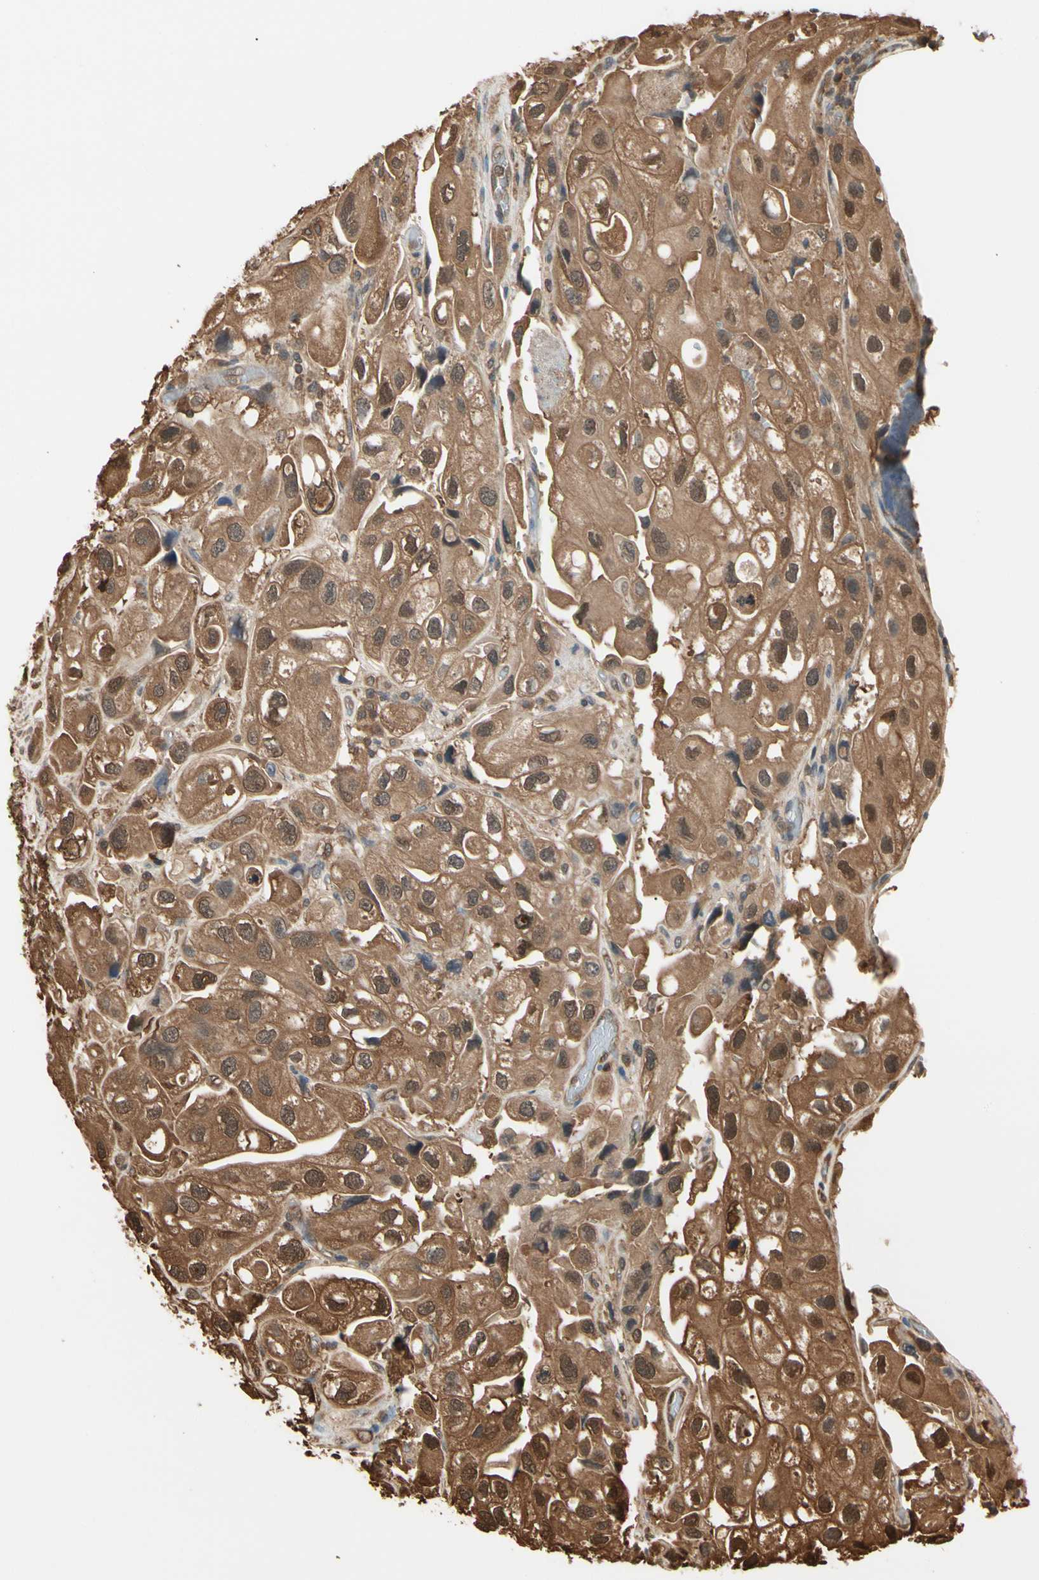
{"staining": {"intensity": "moderate", "quantity": ">75%", "location": "cytoplasmic/membranous,nuclear"}, "tissue": "urothelial cancer", "cell_type": "Tumor cells", "image_type": "cancer", "snomed": [{"axis": "morphology", "description": "Urothelial carcinoma, High grade"}, {"axis": "topography", "description": "Urinary bladder"}], "caption": "This histopathology image reveals immunohistochemistry (IHC) staining of urothelial cancer, with medium moderate cytoplasmic/membranous and nuclear expression in approximately >75% of tumor cells.", "gene": "YWHAE", "patient": {"sex": "female", "age": 64}}